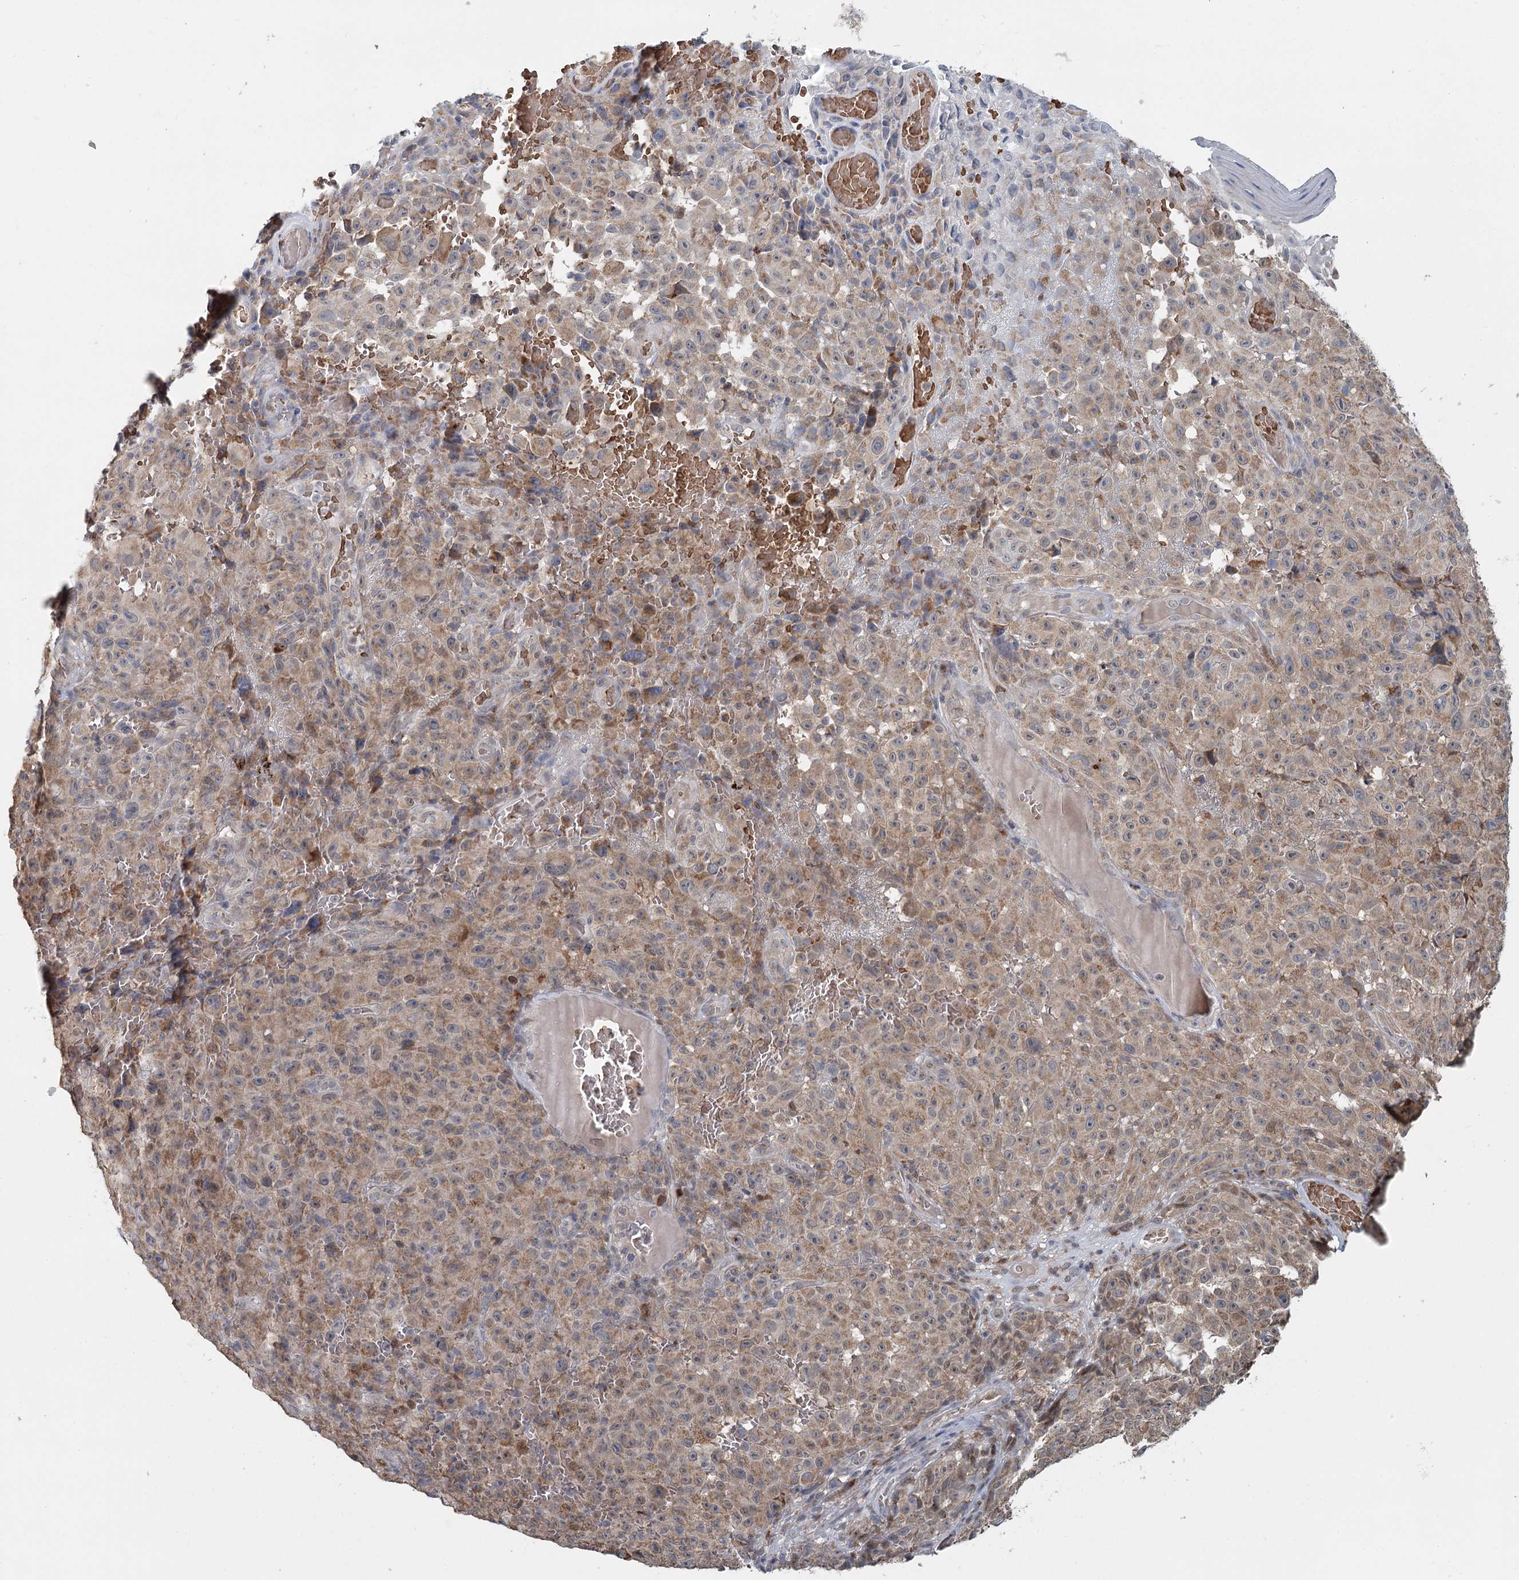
{"staining": {"intensity": "moderate", "quantity": ">75%", "location": "cytoplasmic/membranous"}, "tissue": "melanoma", "cell_type": "Tumor cells", "image_type": "cancer", "snomed": [{"axis": "morphology", "description": "Malignant melanoma, NOS"}, {"axis": "topography", "description": "Skin"}], "caption": "An immunohistochemistry histopathology image of tumor tissue is shown. Protein staining in brown highlights moderate cytoplasmic/membranous positivity in malignant melanoma within tumor cells. (Brightfield microscopy of DAB IHC at high magnification).", "gene": "ADK", "patient": {"sex": "female", "age": 82}}